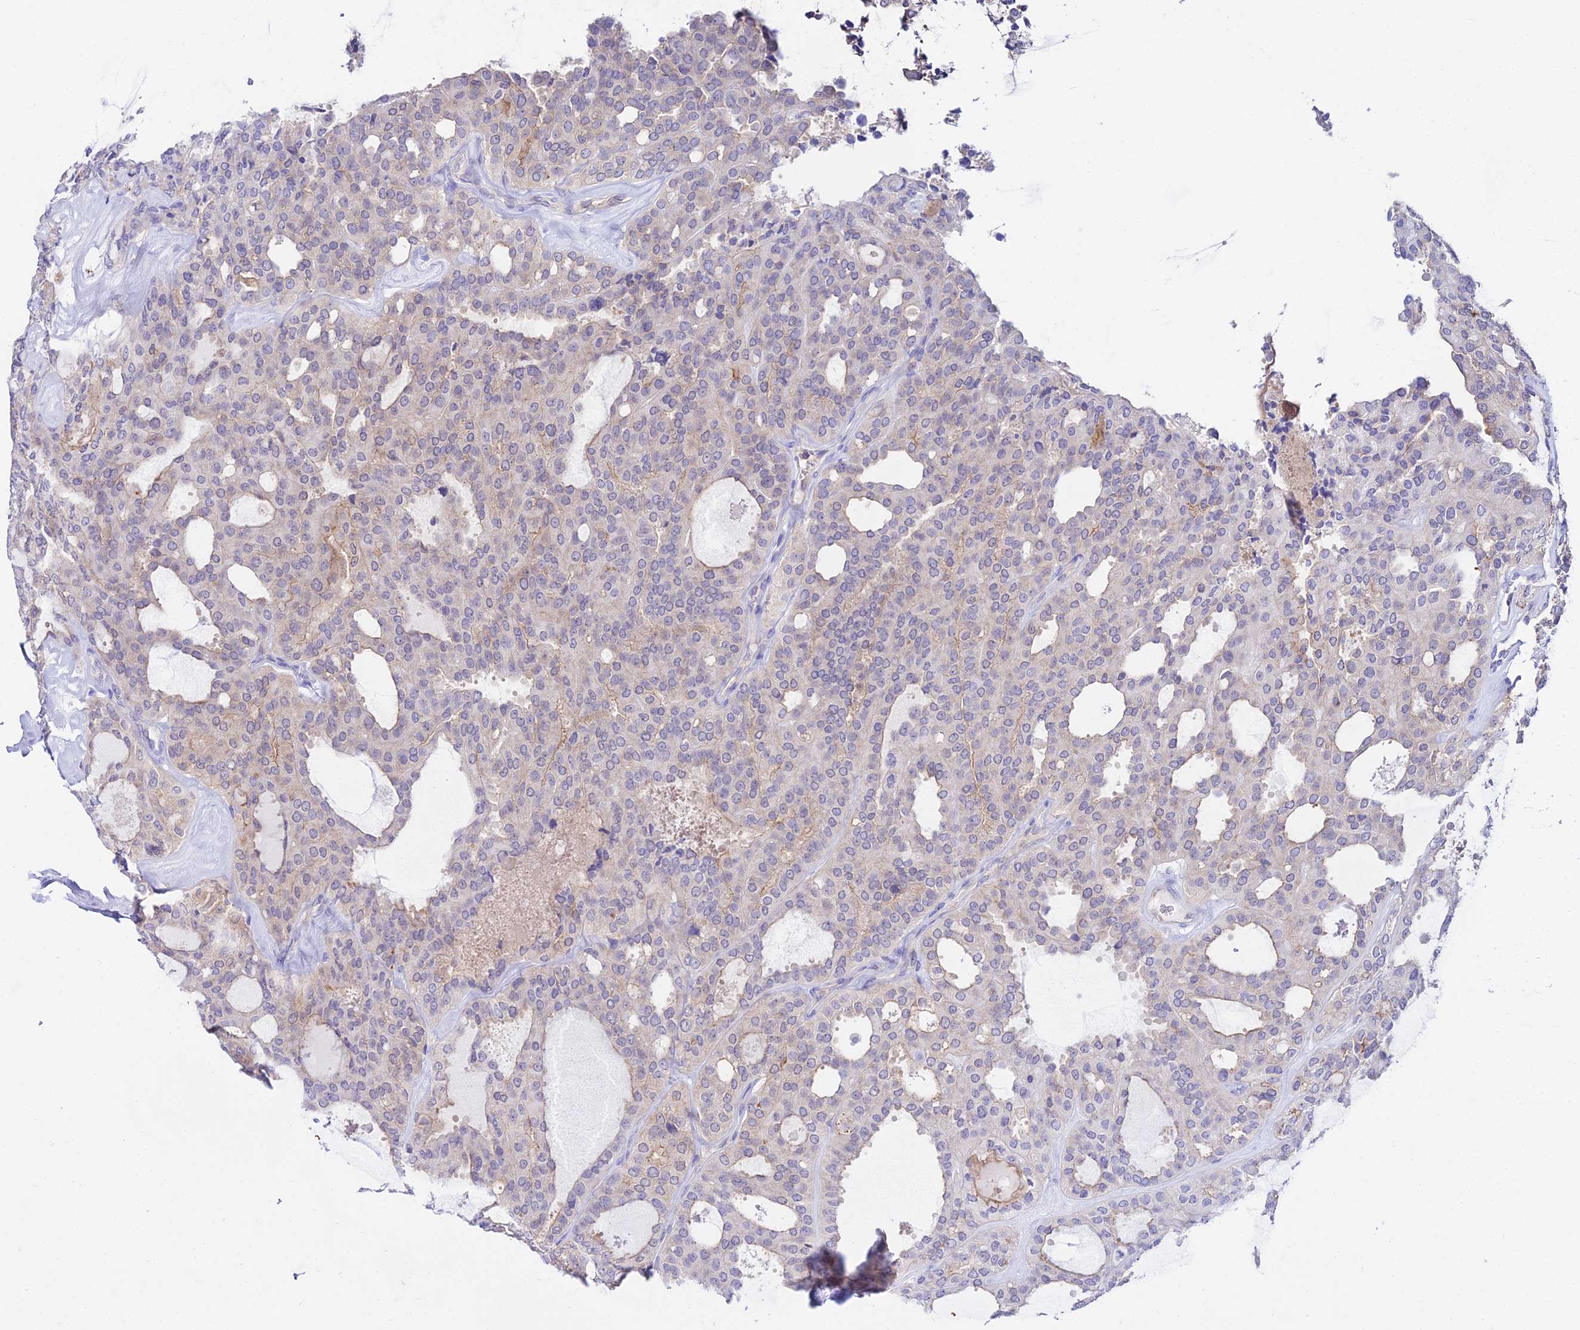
{"staining": {"intensity": "negative", "quantity": "none", "location": "none"}, "tissue": "thyroid cancer", "cell_type": "Tumor cells", "image_type": "cancer", "snomed": [{"axis": "morphology", "description": "Follicular adenoma carcinoma, NOS"}, {"axis": "topography", "description": "Thyroid gland"}], "caption": "Human thyroid cancer (follicular adenoma carcinoma) stained for a protein using IHC shows no positivity in tumor cells.", "gene": "S100A16", "patient": {"sex": "male", "age": 75}}